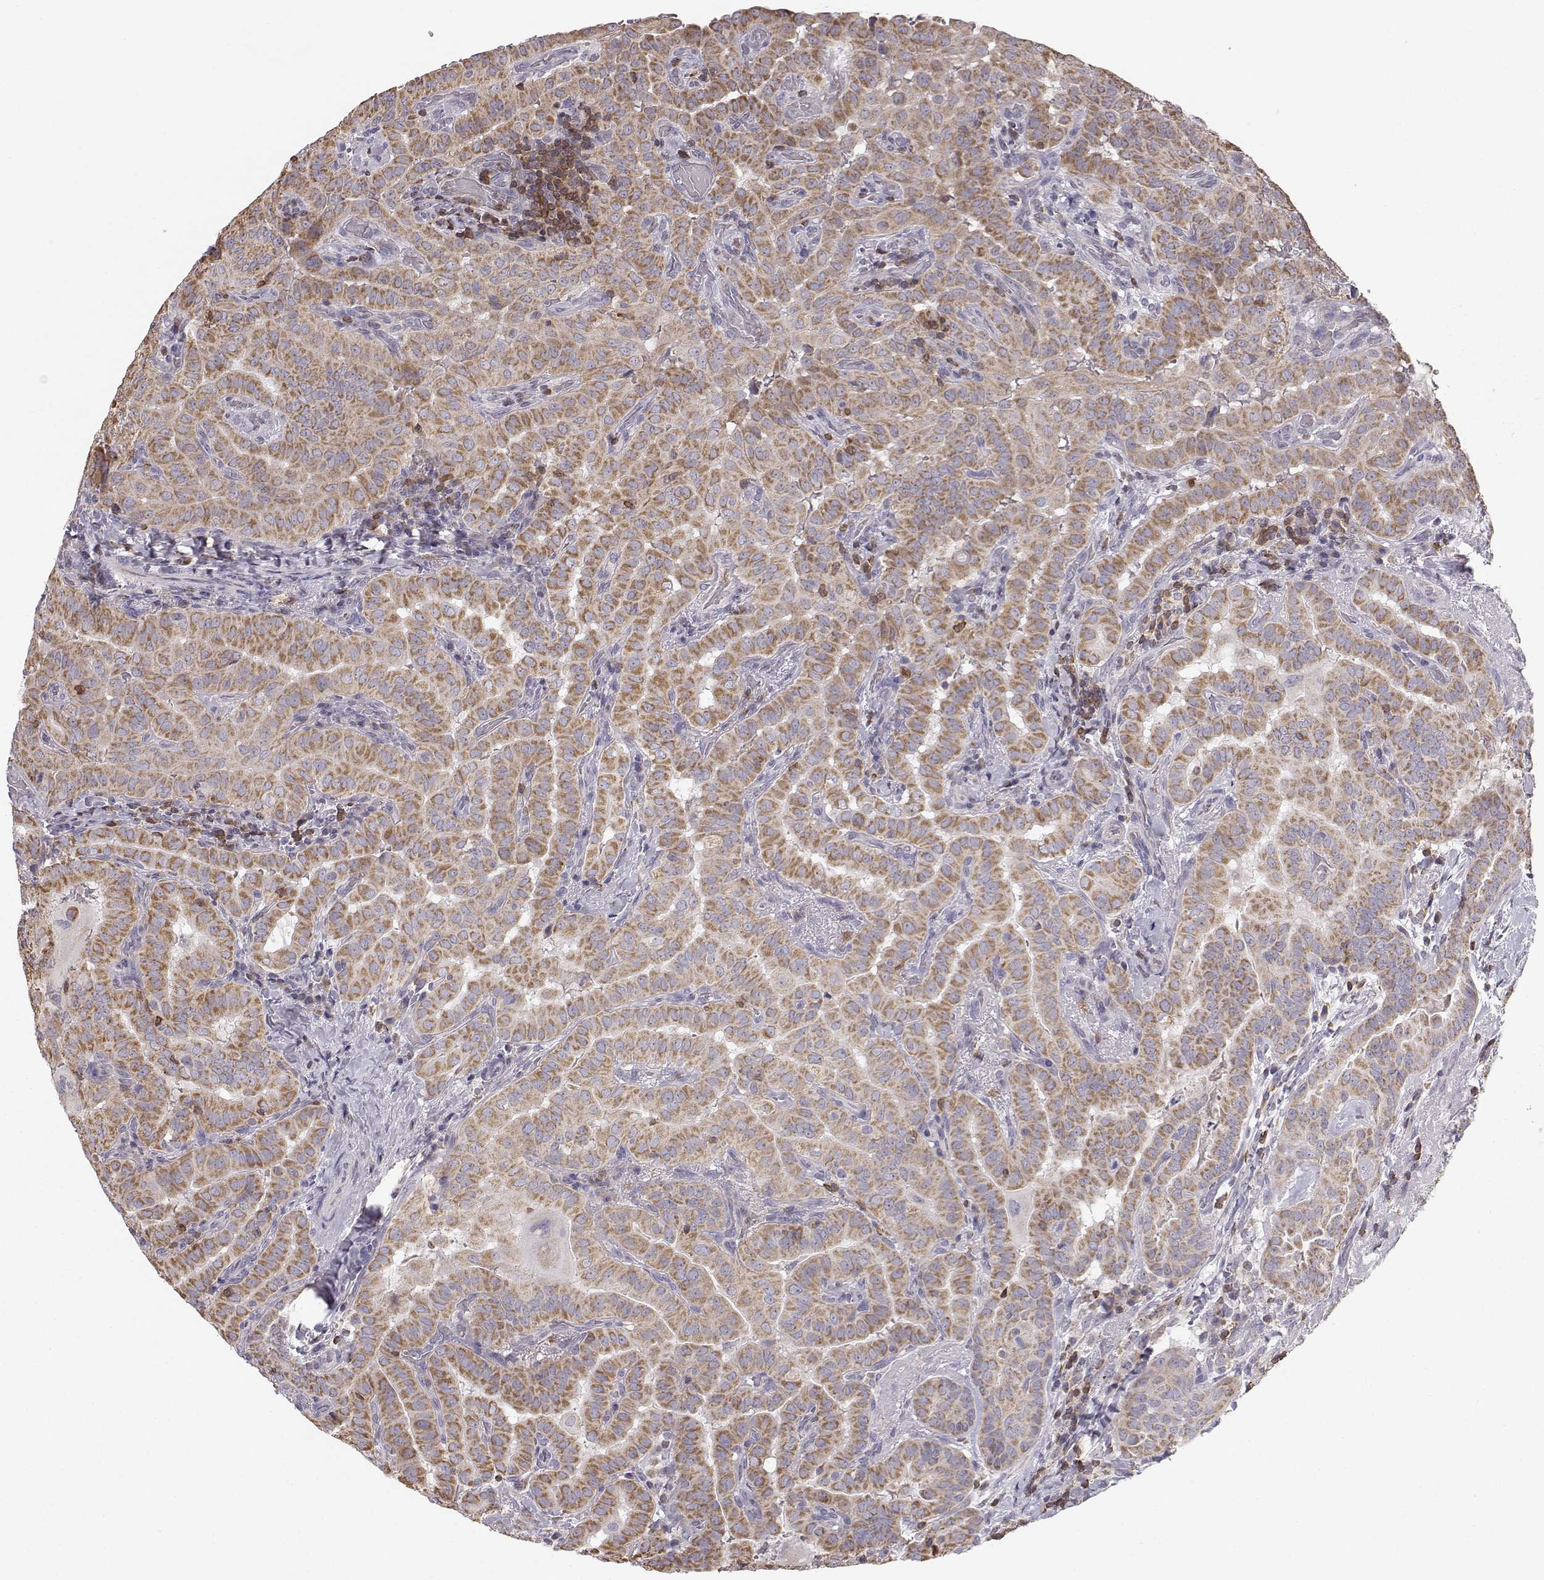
{"staining": {"intensity": "moderate", "quantity": ">75%", "location": "cytoplasmic/membranous"}, "tissue": "thyroid cancer", "cell_type": "Tumor cells", "image_type": "cancer", "snomed": [{"axis": "morphology", "description": "Papillary adenocarcinoma, NOS"}, {"axis": "morphology", "description": "Papillary adenoma metastatic"}, {"axis": "topography", "description": "Thyroid gland"}], "caption": "Protein positivity by immunohistochemistry exhibits moderate cytoplasmic/membranous staining in approximately >75% of tumor cells in thyroid papillary adenocarcinoma.", "gene": "GRAP2", "patient": {"sex": "female", "age": 50}}